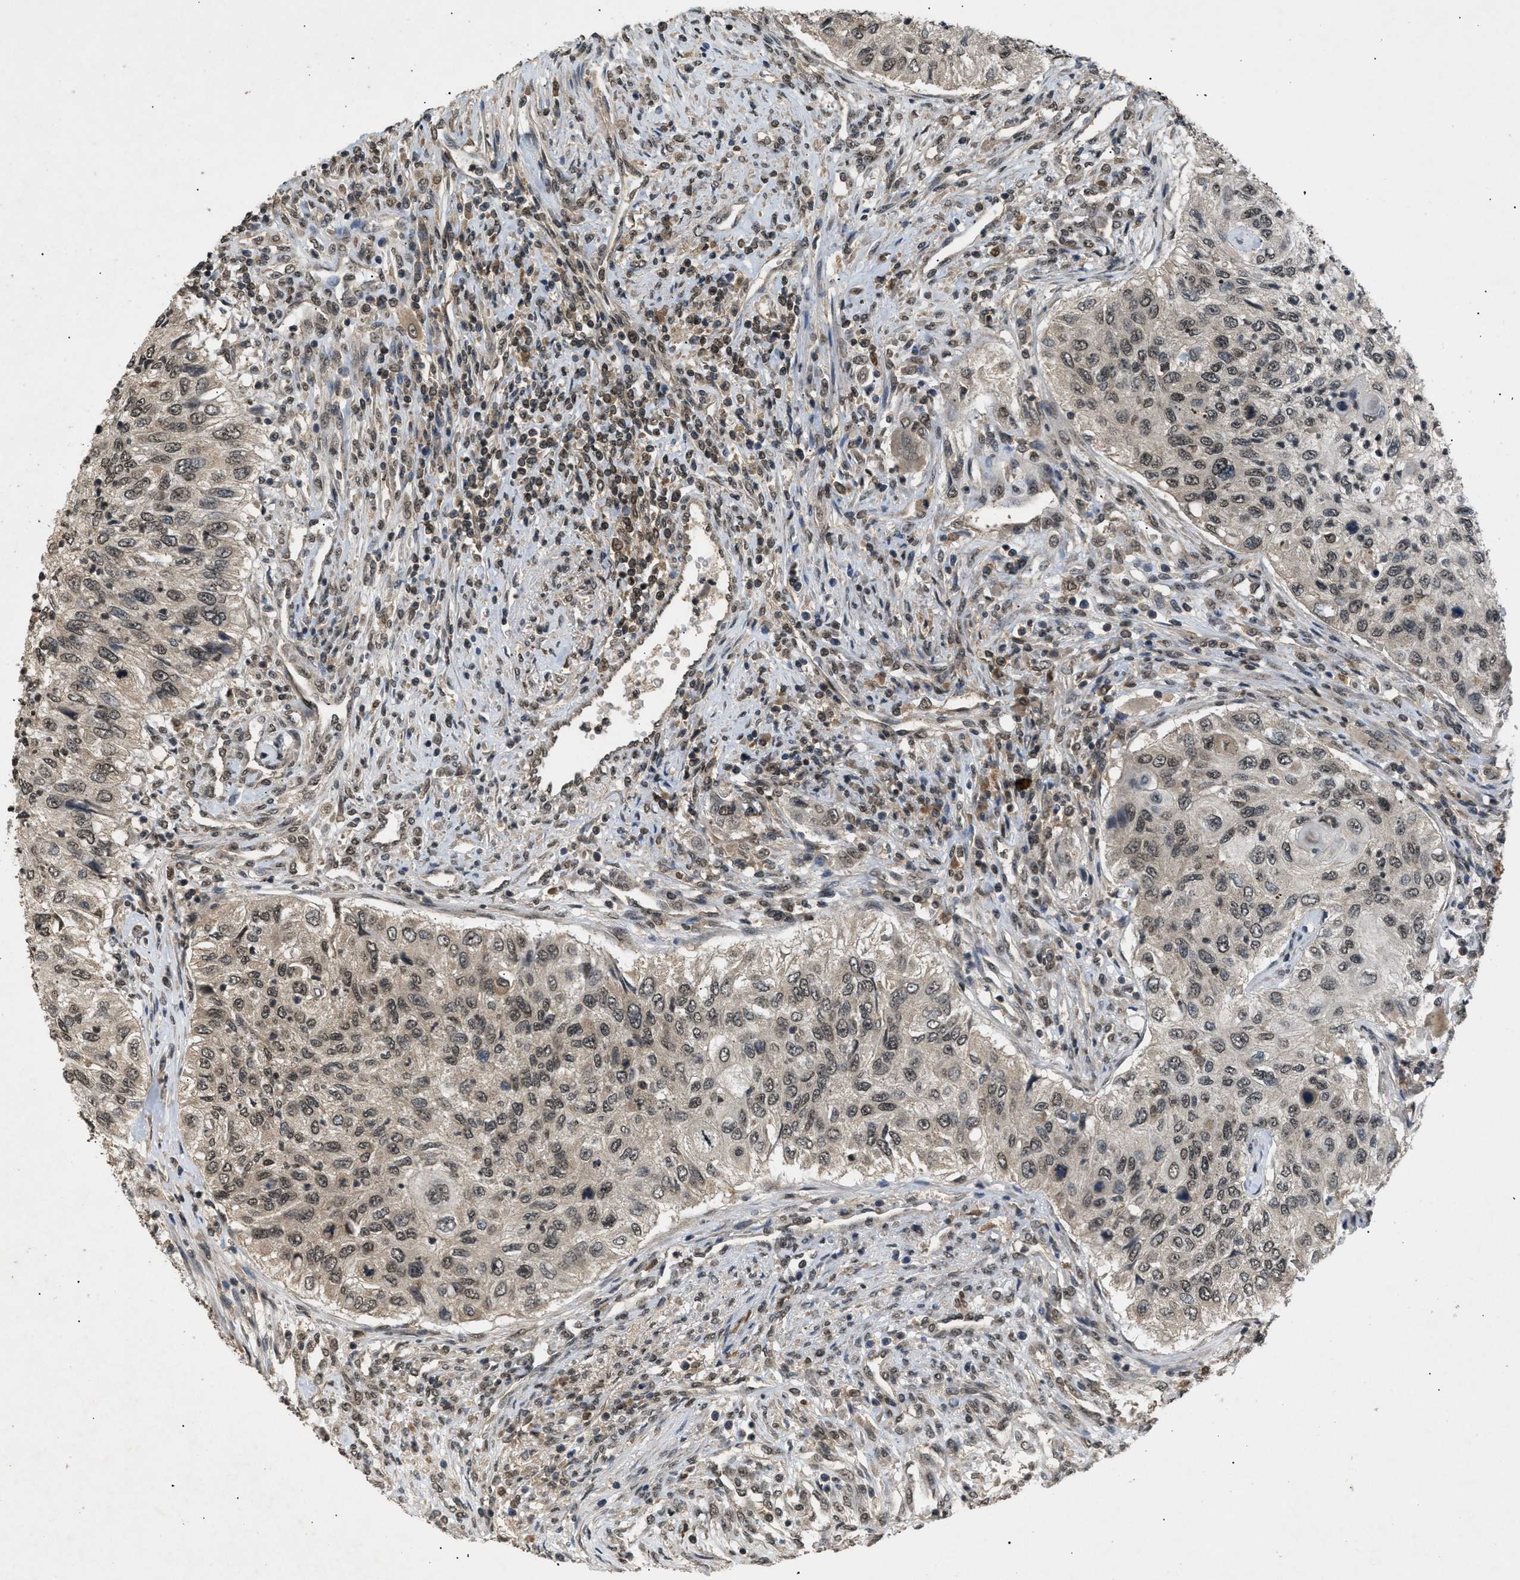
{"staining": {"intensity": "moderate", "quantity": ">75%", "location": "nuclear"}, "tissue": "urothelial cancer", "cell_type": "Tumor cells", "image_type": "cancer", "snomed": [{"axis": "morphology", "description": "Urothelial carcinoma, High grade"}, {"axis": "topography", "description": "Urinary bladder"}], "caption": "Moderate nuclear expression for a protein is appreciated in approximately >75% of tumor cells of urothelial cancer using IHC.", "gene": "RBM5", "patient": {"sex": "female", "age": 60}}